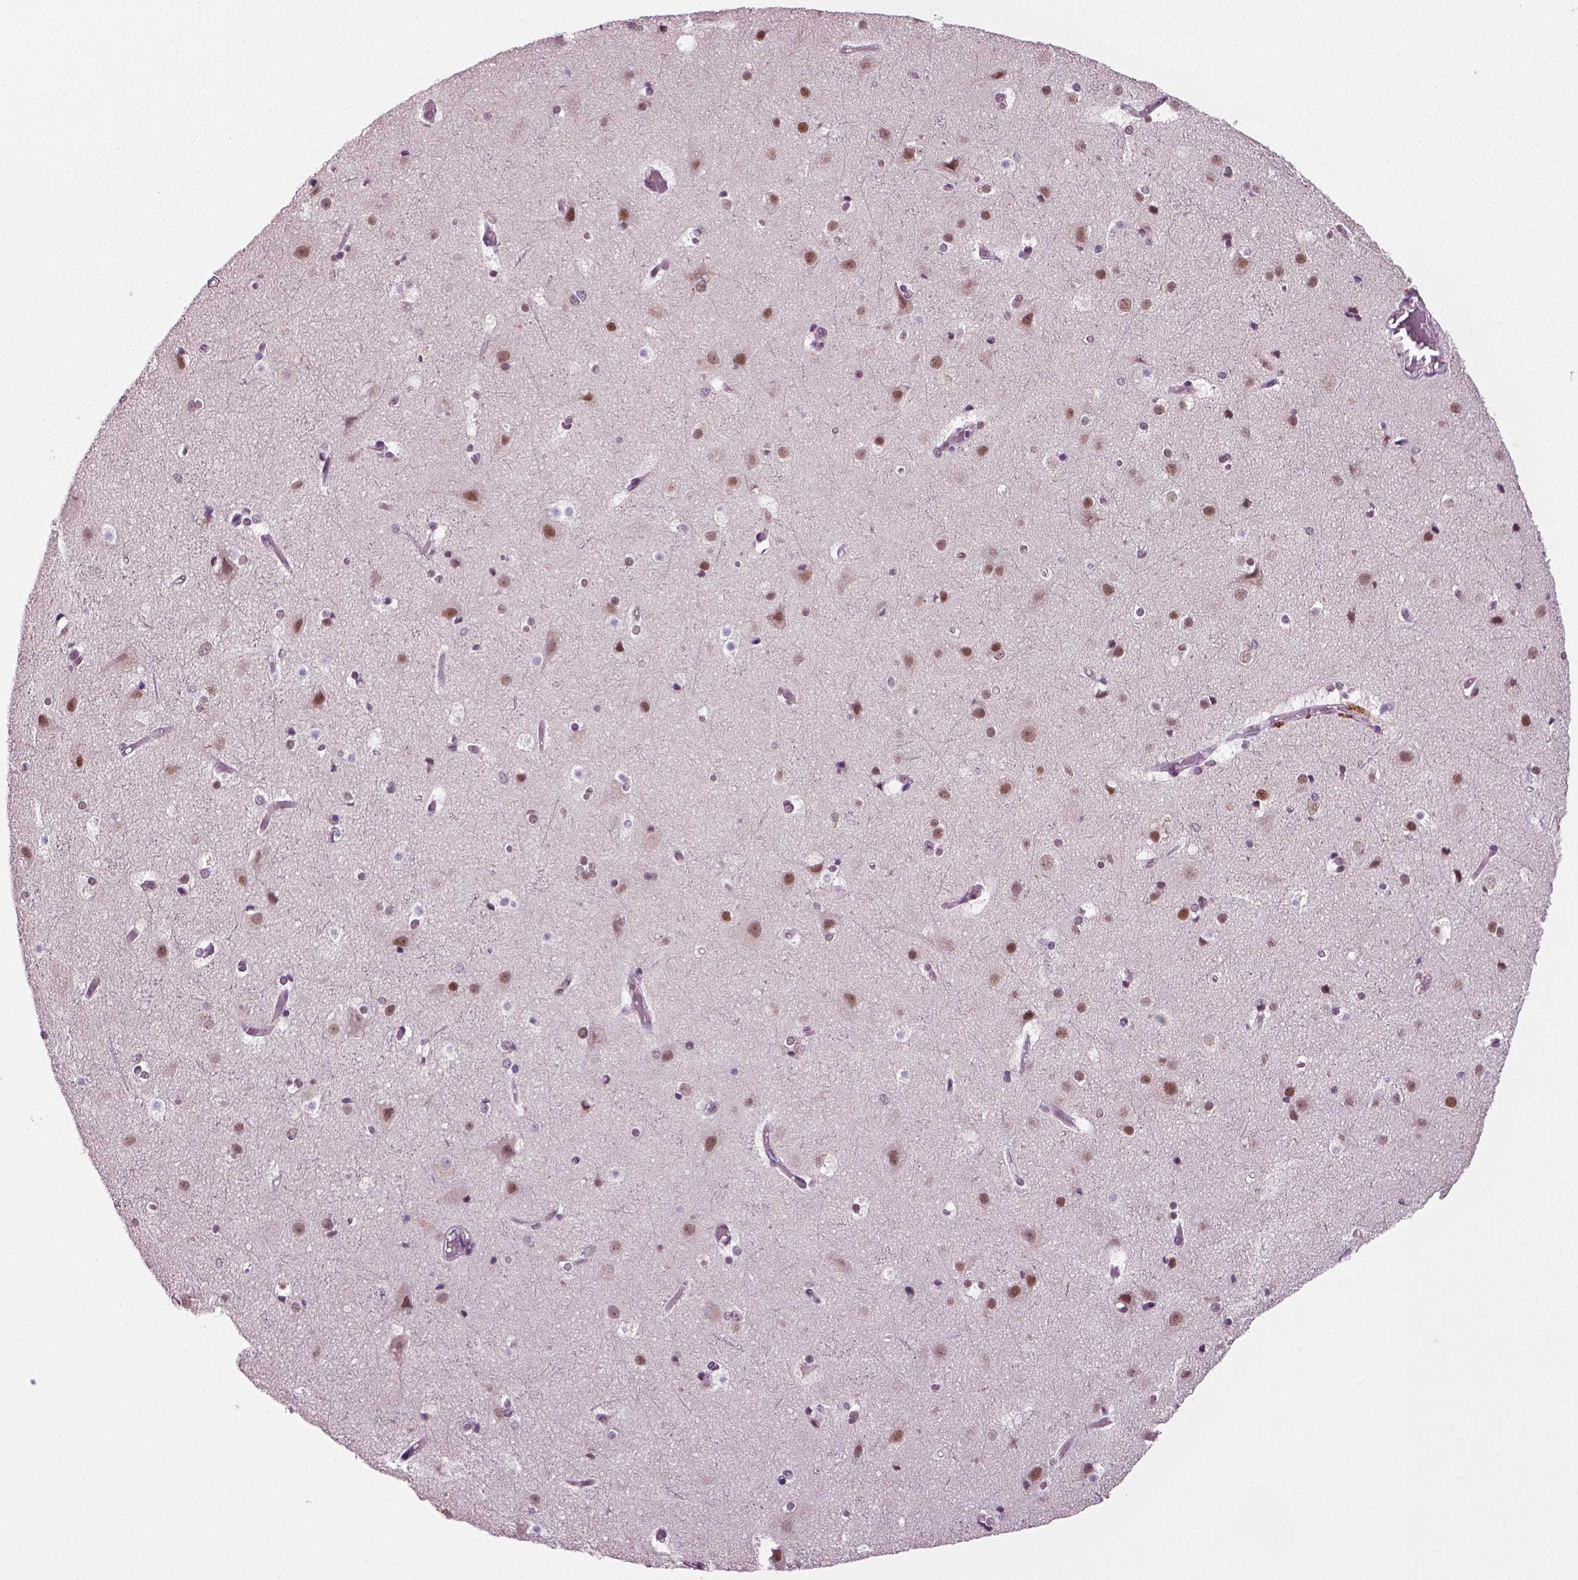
{"staining": {"intensity": "negative", "quantity": "none", "location": "none"}, "tissue": "cerebral cortex", "cell_type": "Endothelial cells", "image_type": "normal", "snomed": [{"axis": "morphology", "description": "Normal tissue, NOS"}, {"axis": "topography", "description": "Cerebral cortex"}], "caption": "Immunohistochemistry micrograph of unremarkable cerebral cortex stained for a protein (brown), which reveals no positivity in endothelial cells.", "gene": "RCOR3", "patient": {"sex": "female", "age": 52}}